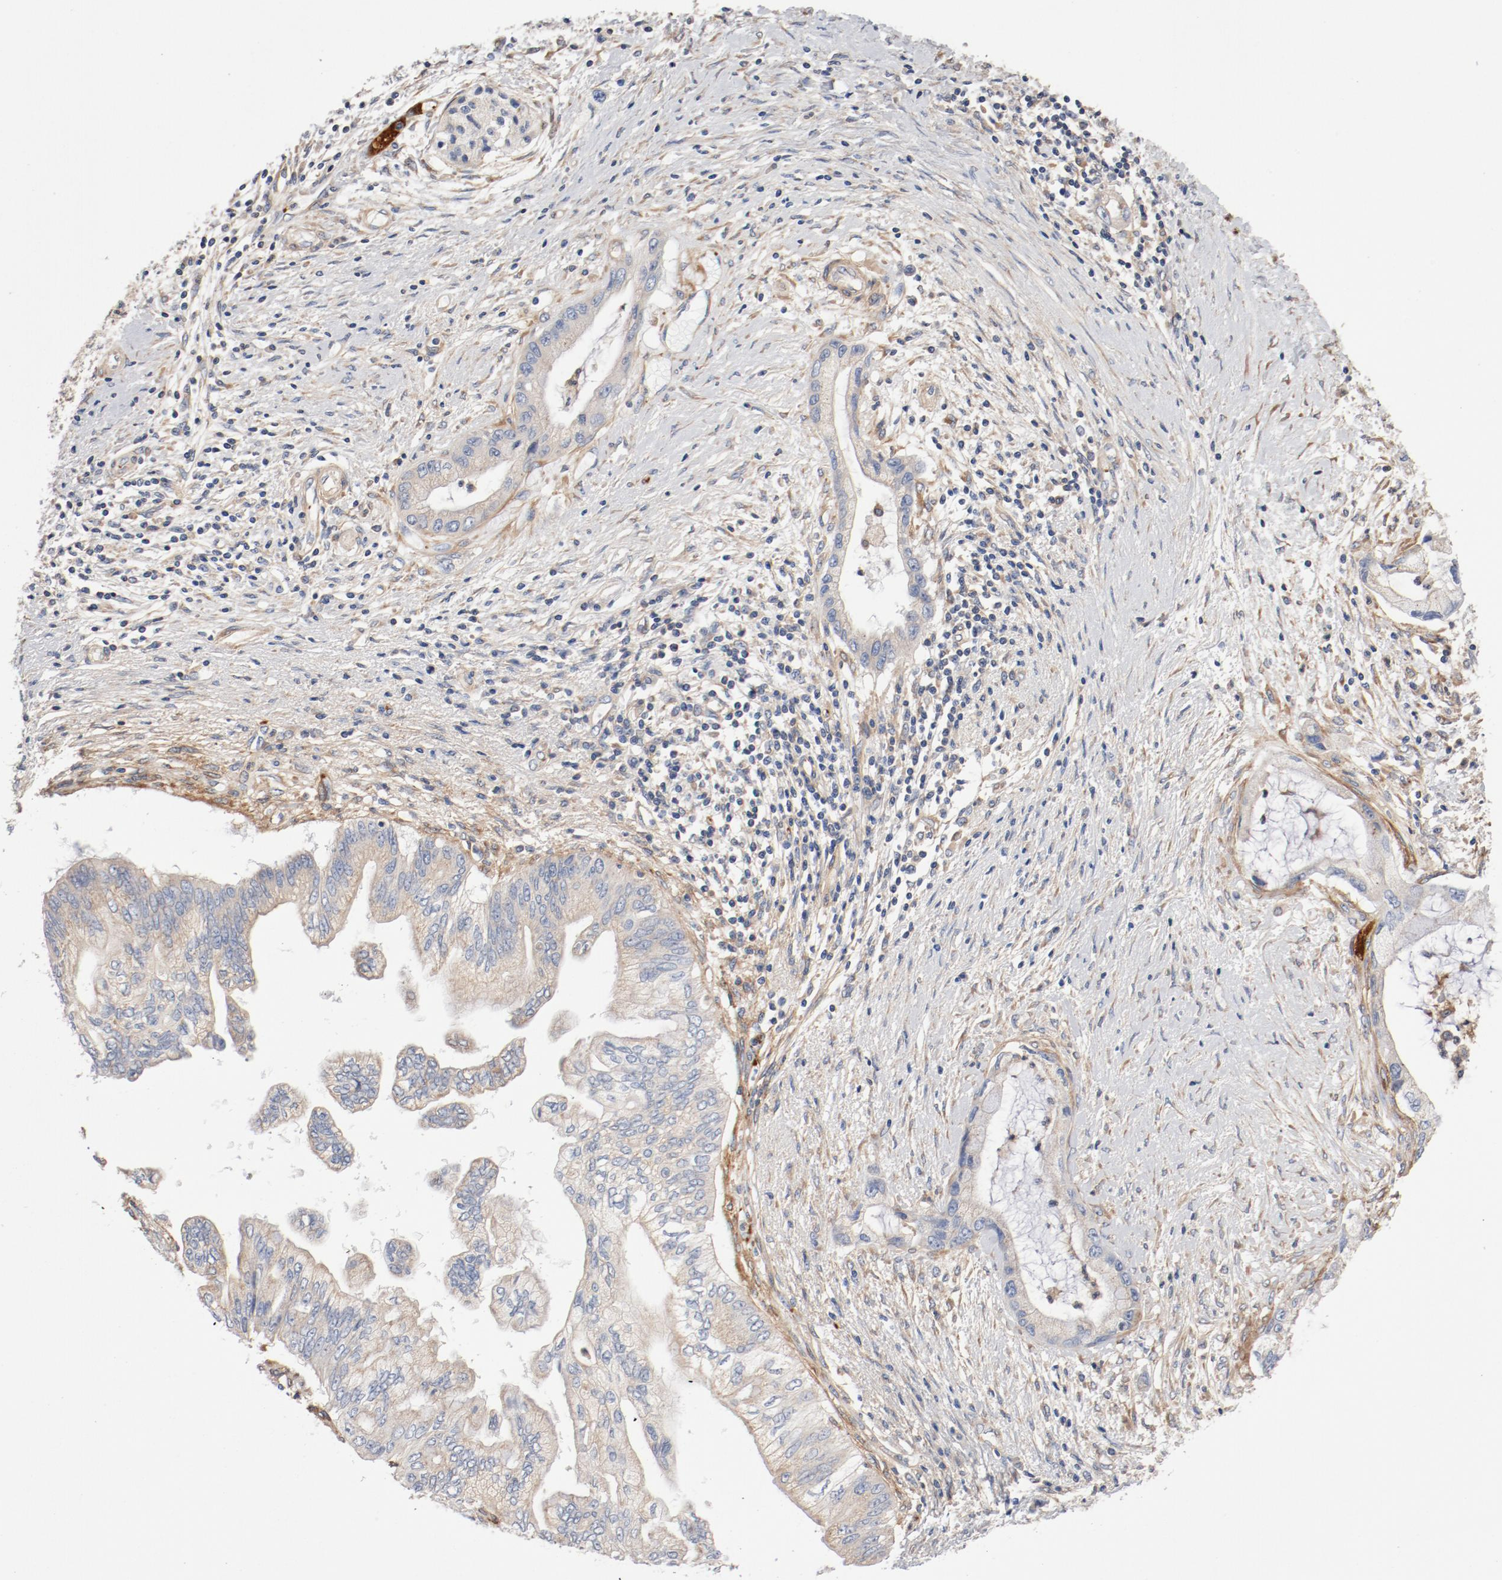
{"staining": {"intensity": "weak", "quantity": "25%-75%", "location": "cytoplasmic/membranous"}, "tissue": "pancreatic cancer", "cell_type": "Tumor cells", "image_type": "cancer", "snomed": [{"axis": "morphology", "description": "Adenocarcinoma, NOS"}, {"axis": "topography", "description": "Pancreas"}], "caption": "A high-resolution photomicrograph shows immunohistochemistry (IHC) staining of pancreatic cancer, which exhibits weak cytoplasmic/membranous expression in approximately 25%-75% of tumor cells.", "gene": "ILK", "patient": {"sex": "female", "age": 59}}